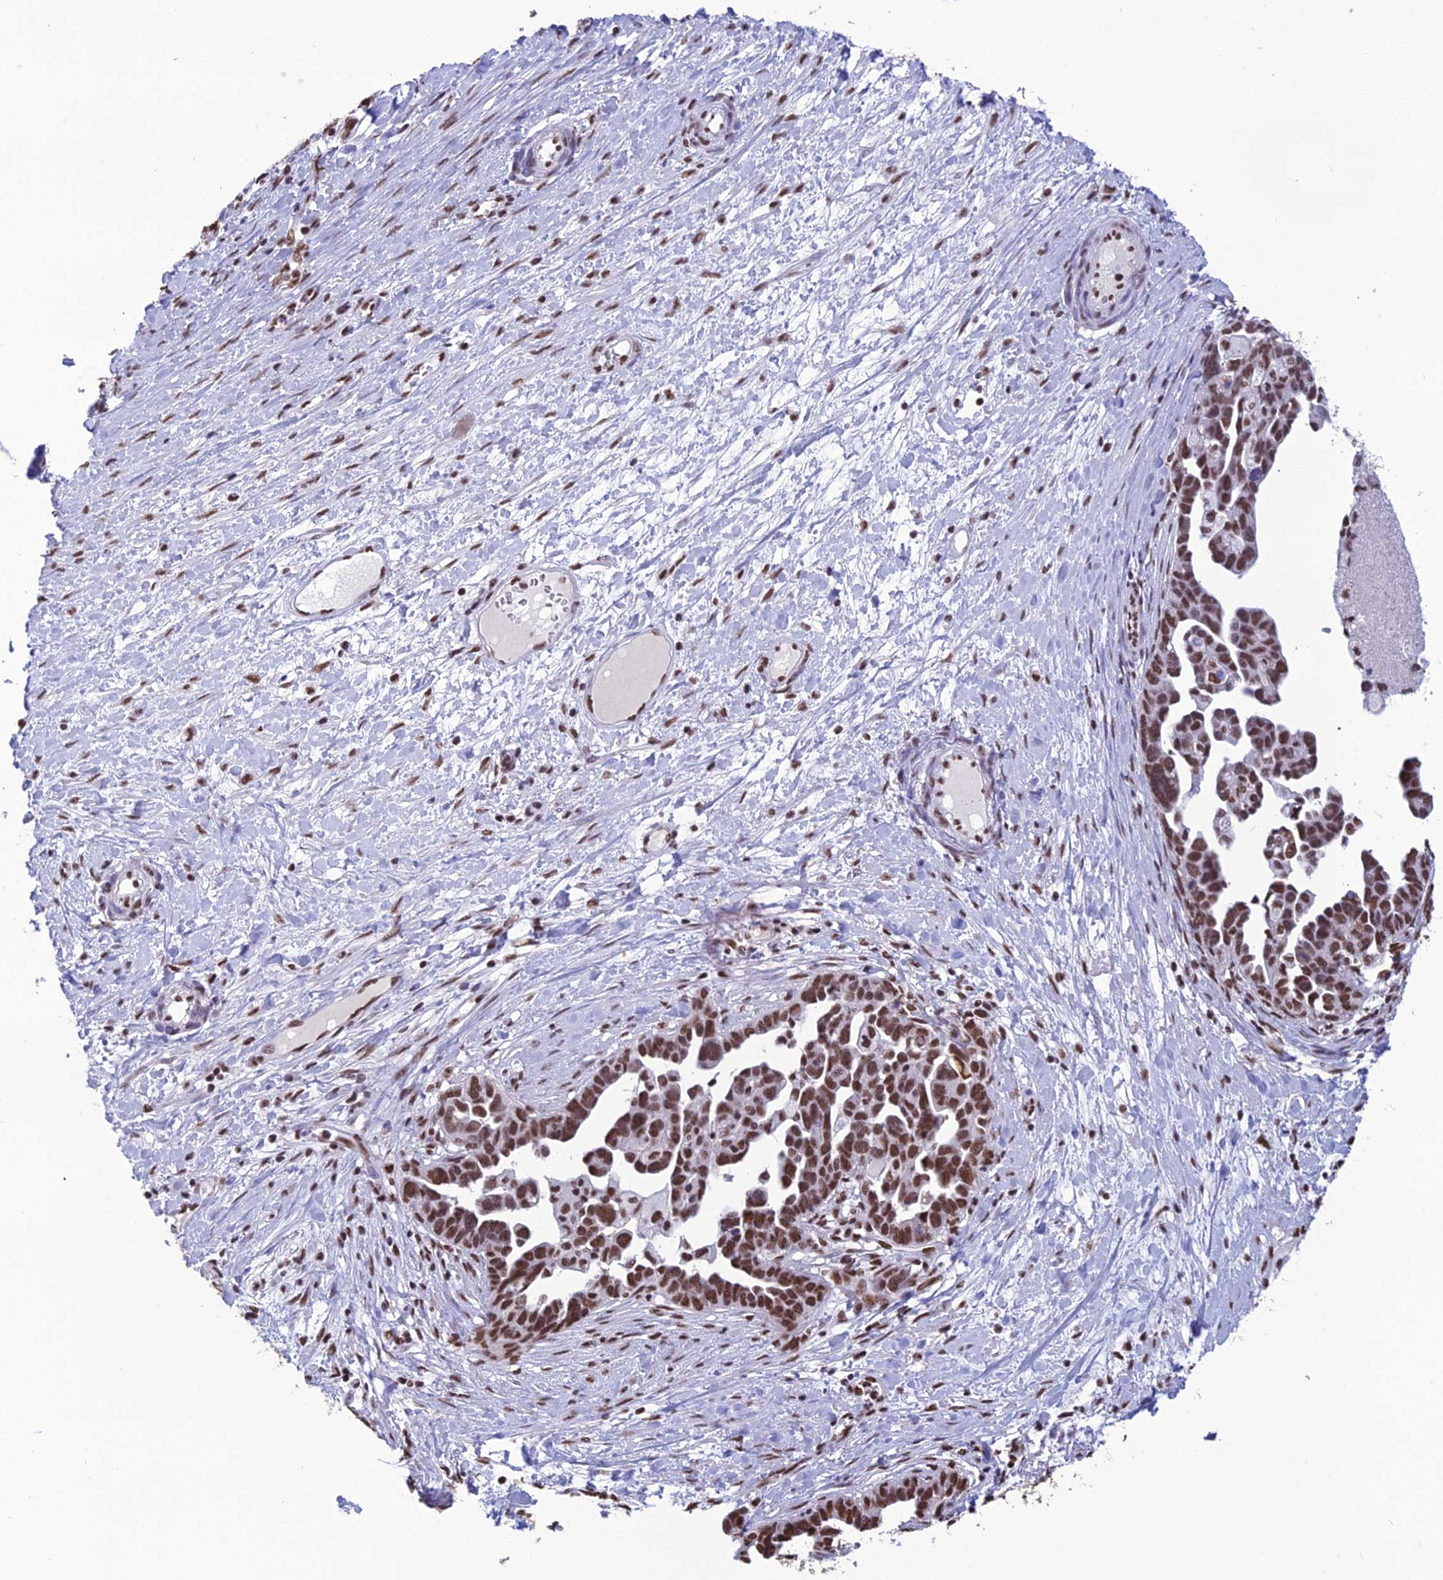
{"staining": {"intensity": "strong", "quantity": ">75%", "location": "nuclear"}, "tissue": "ovarian cancer", "cell_type": "Tumor cells", "image_type": "cancer", "snomed": [{"axis": "morphology", "description": "Cystadenocarcinoma, serous, NOS"}, {"axis": "topography", "description": "Ovary"}], "caption": "DAB immunohistochemical staining of ovarian cancer exhibits strong nuclear protein staining in about >75% of tumor cells.", "gene": "PRAMEF12", "patient": {"sex": "female", "age": 54}}